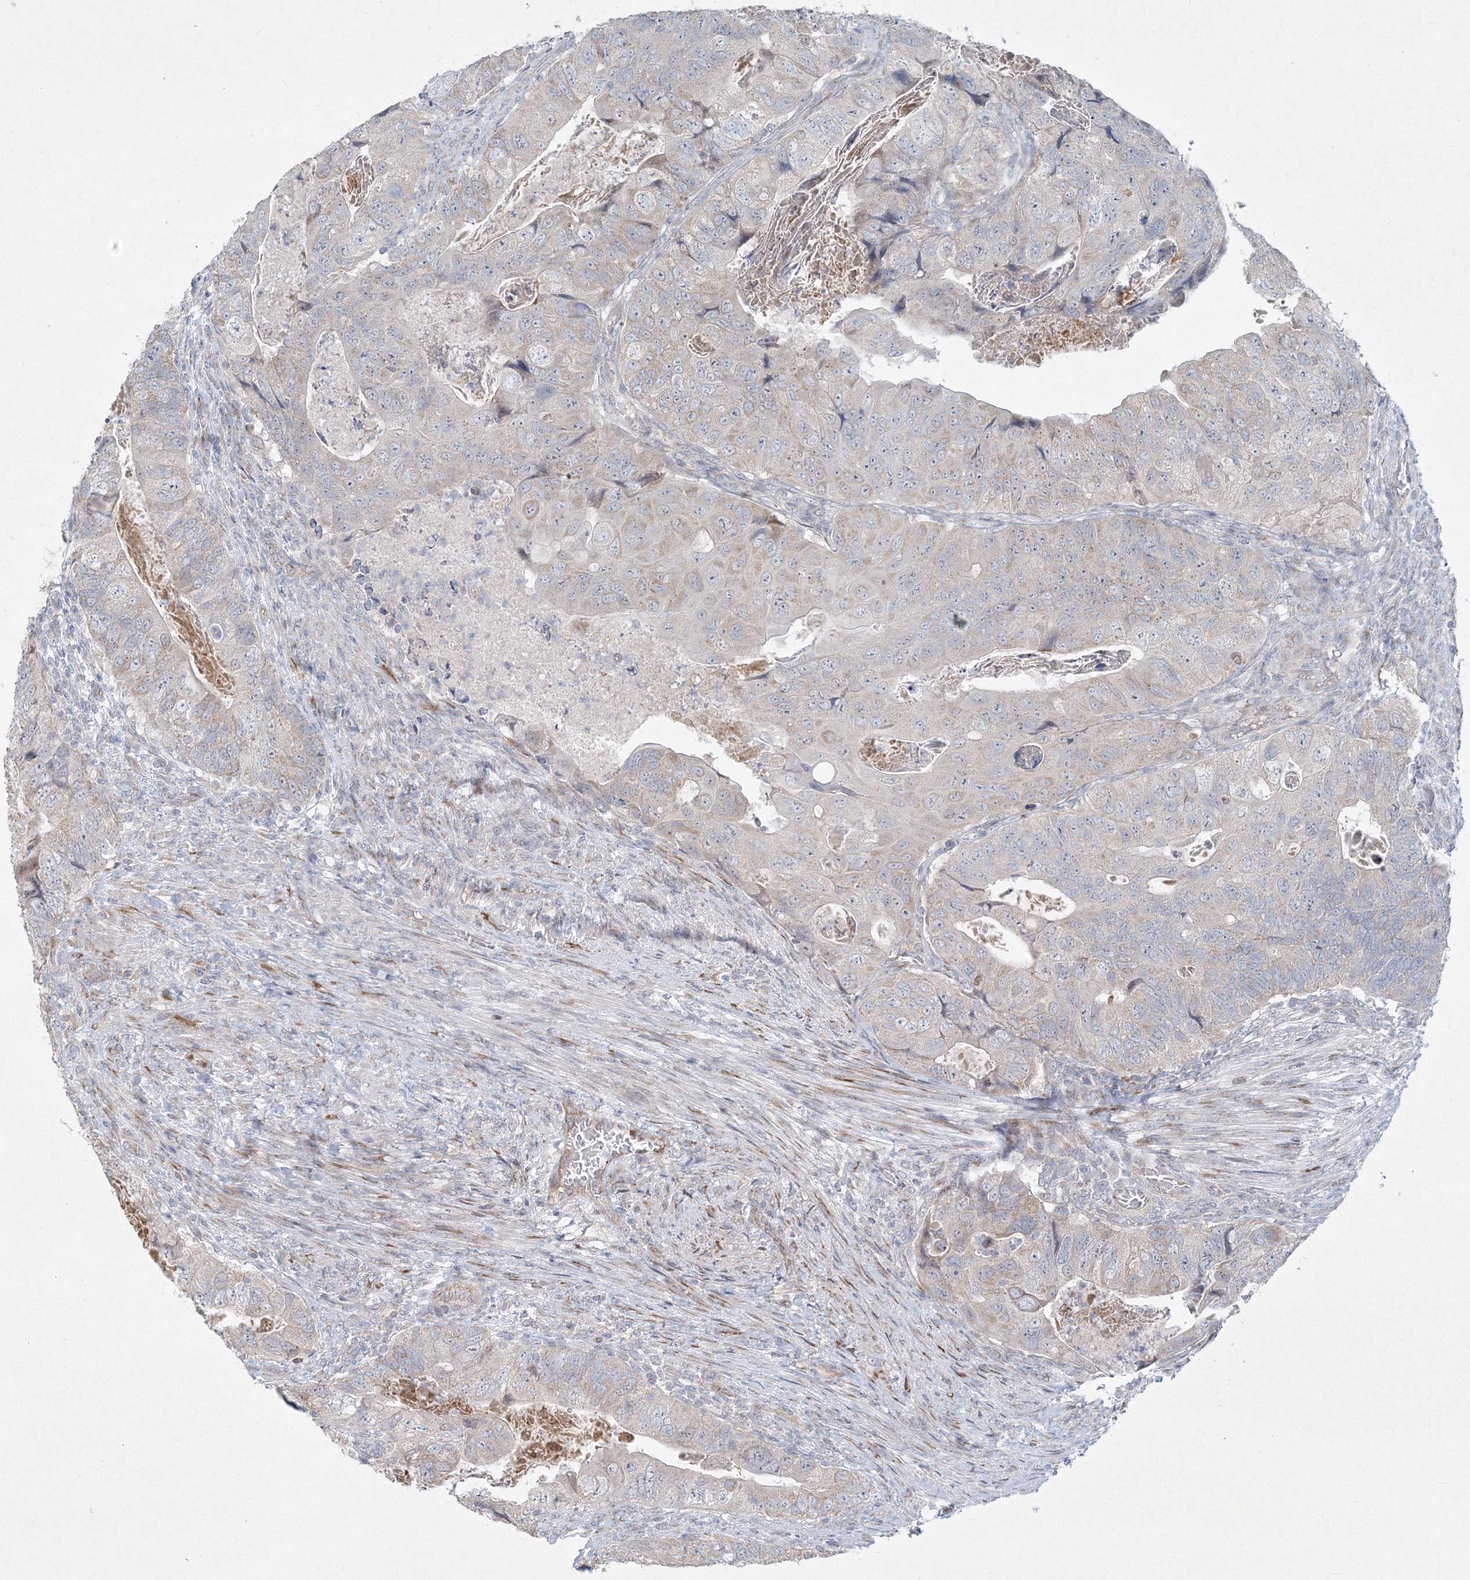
{"staining": {"intensity": "weak", "quantity": "<25%", "location": "cytoplasmic/membranous"}, "tissue": "colorectal cancer", "cell_type": "Tumor cells", "image_type": "cancer", "snomed": [{"axis": "morphology", "description": "Adenocarcinoma, NOS"}, {"axis": "topography", "description": "Rectum"}], "caption": "DAB immunohistochemical staining of colorectal cancer demonstrates no significant positivity in tumor cells. (DAB IHC with hematoxylin counter stain).", "gene": "WDR49", "patient": {"sex": "male", "age": 63}}